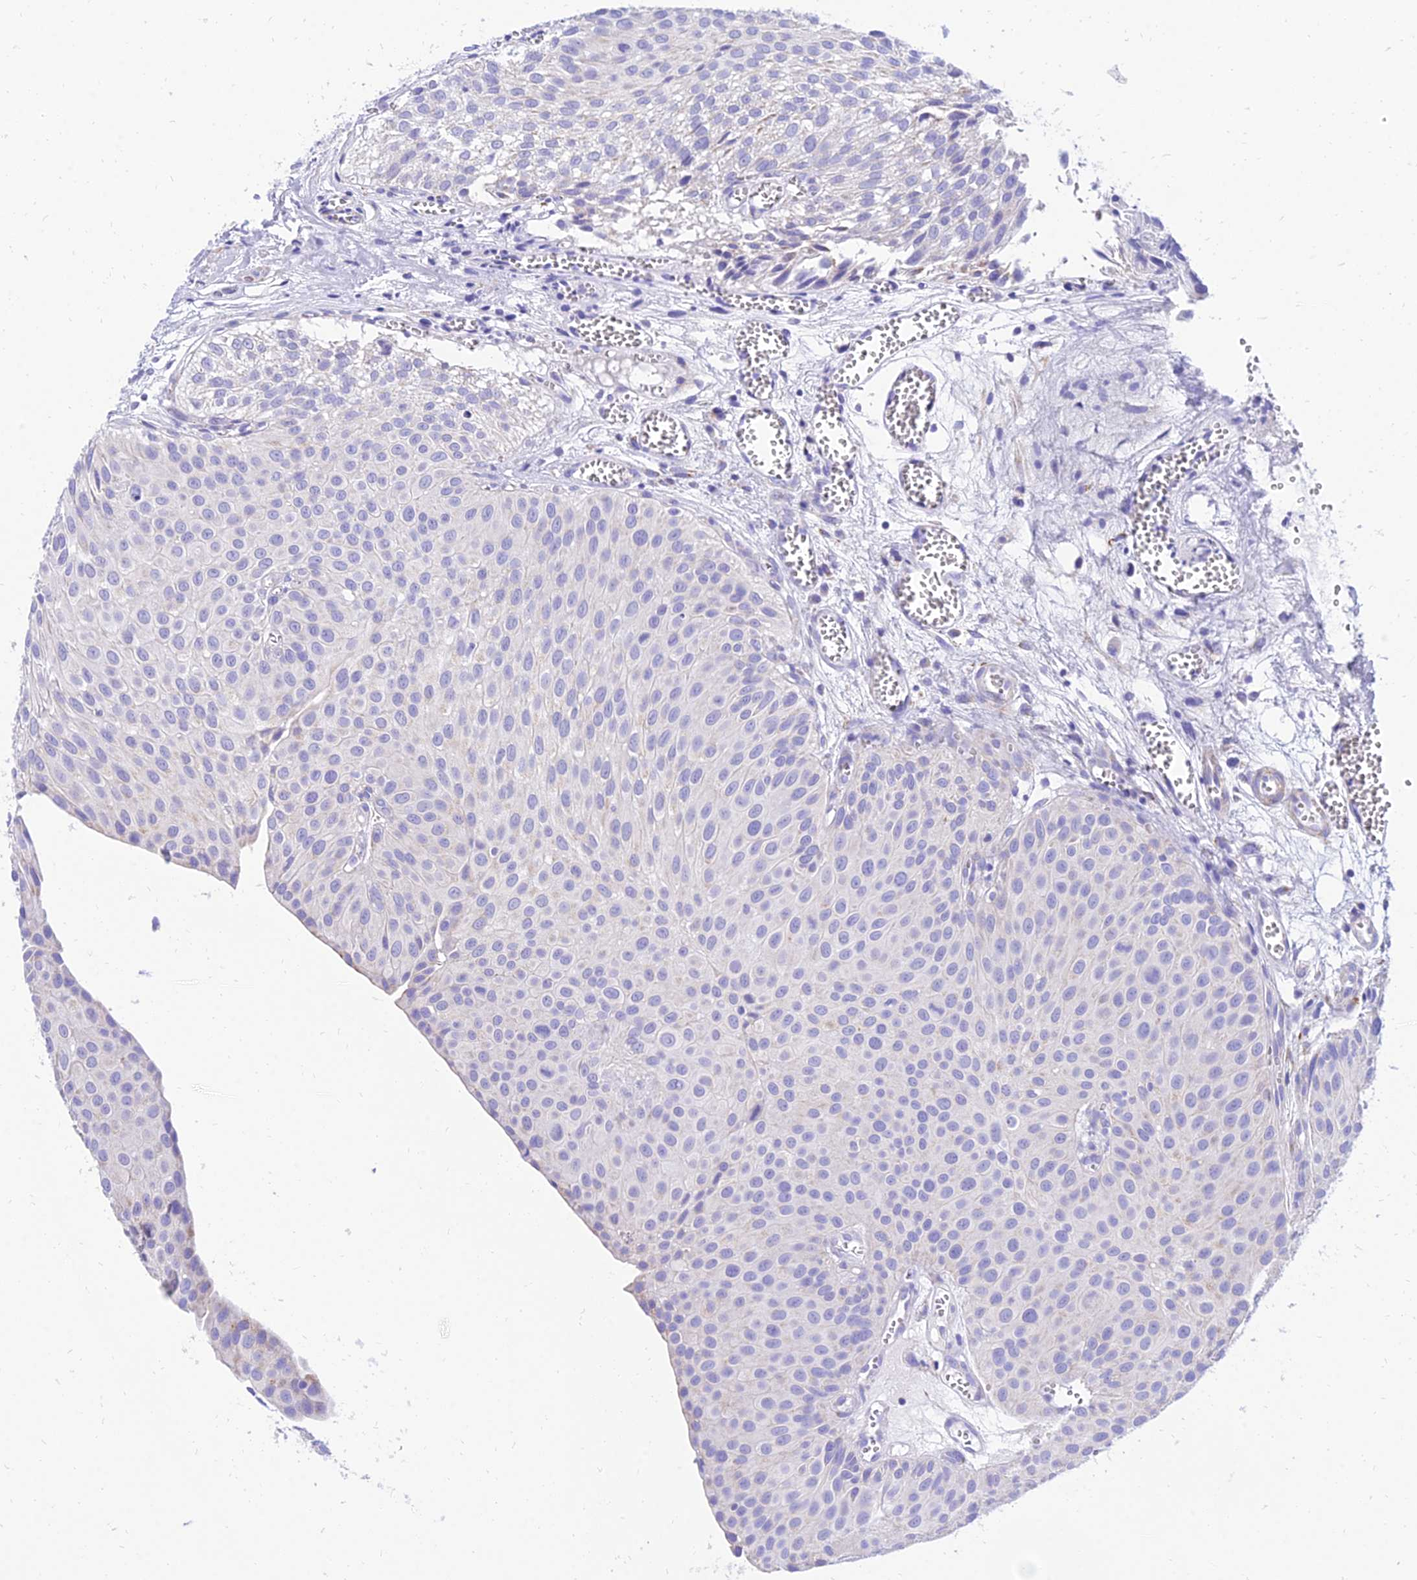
{"staining": {"intensity": "negative", "quantity": "none", "location": "none"}, "tissue": "urothelial cancer", "cell_type": "Tumor cells", "image_type": "cancer", "snomed": [{"axis": "morphology", "description": "Urothelial carcinoma, Low grade"}, {"axis": "topography", "description": "Urinary bladder"}], "caption": "There is no significant positivity in tumor cells of urothelial cancer. (Immunohistochemistry (ihc), brightfield microscopy, high magnification).", "gene": "PKN3", "patient": {"sex": "male", "age": 88}}